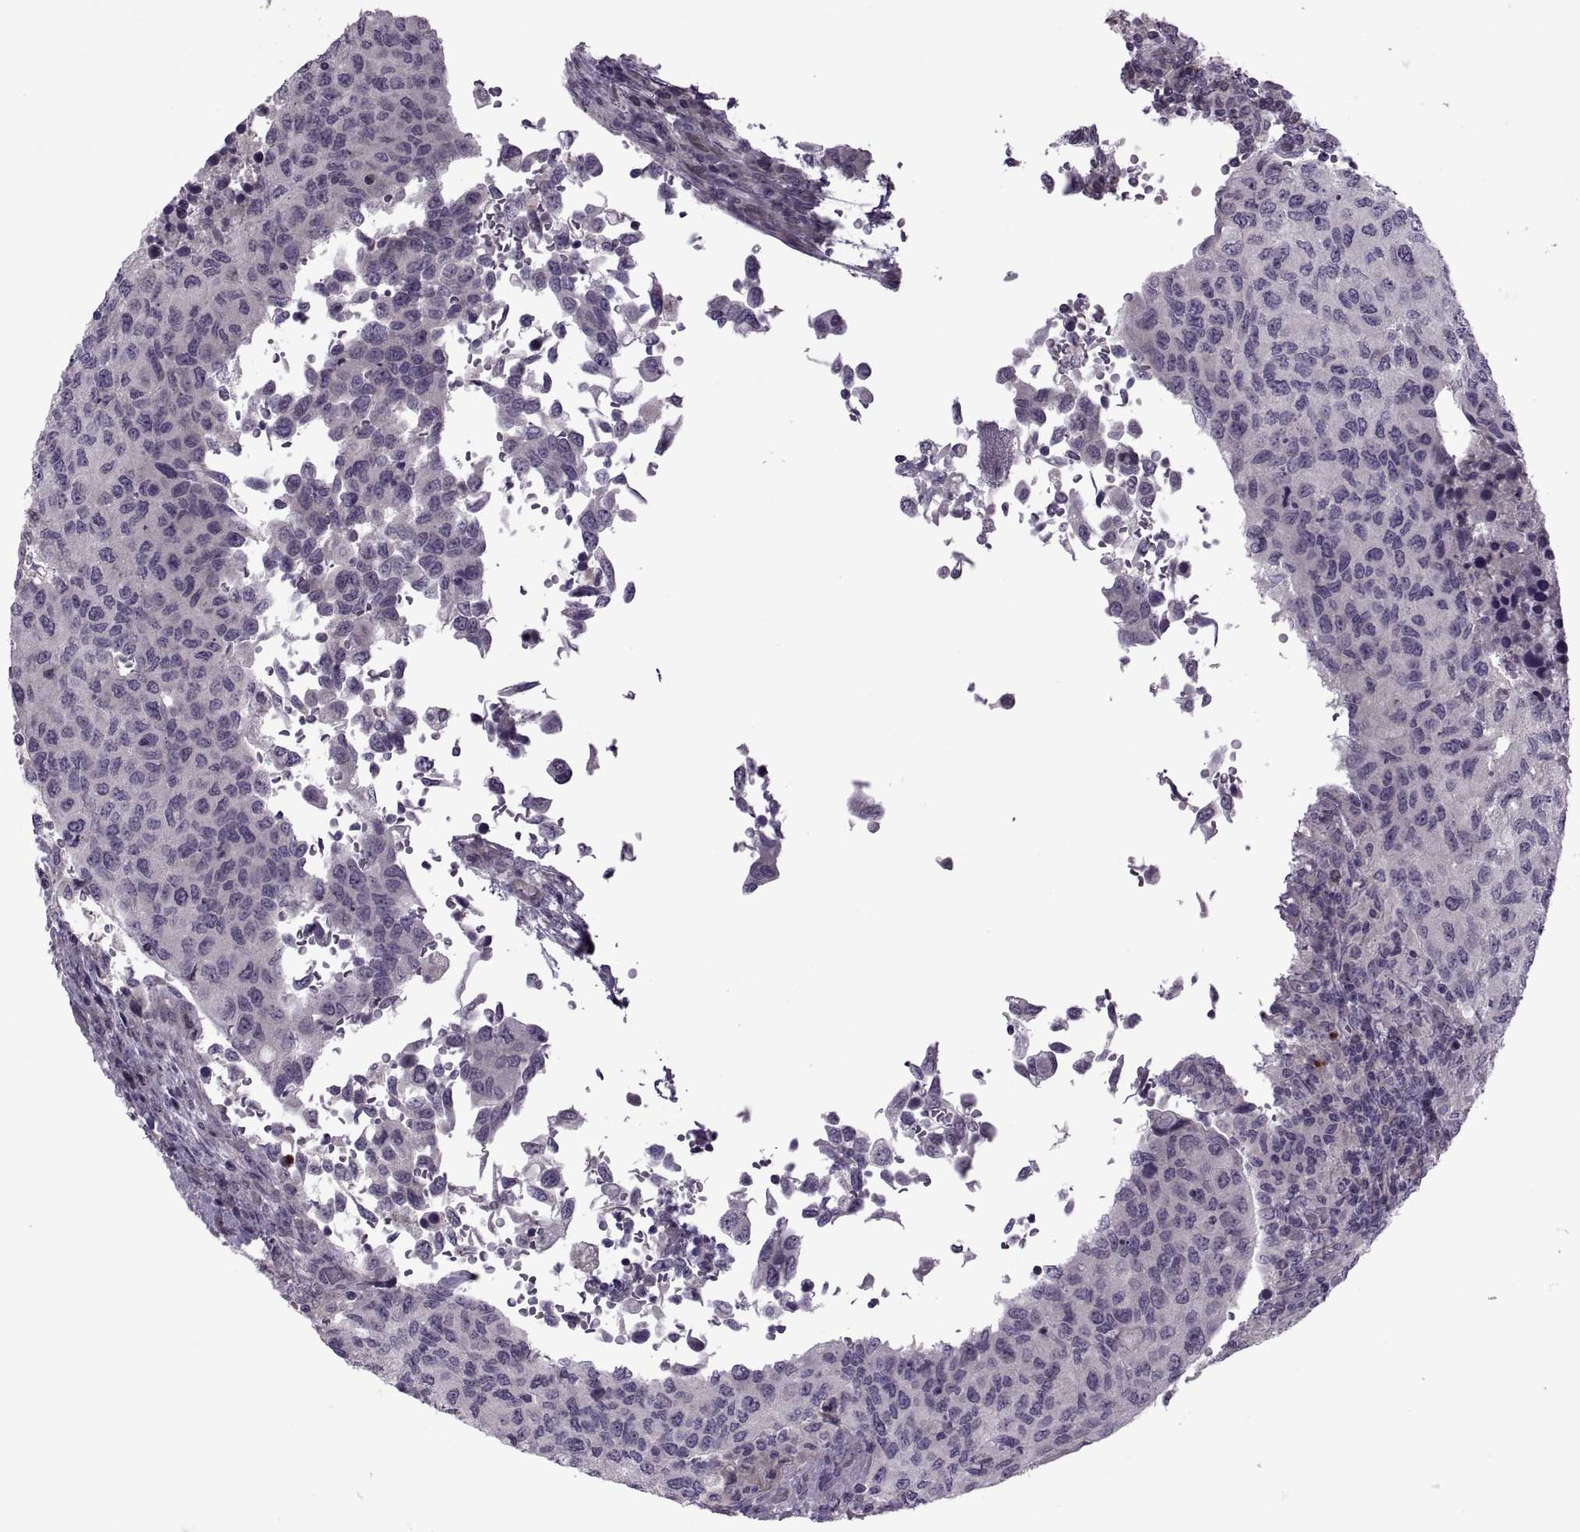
{"staining": {"intensity": "negative", "quantity": "none", "location": "none"}, "tissue": "urothelial cancer", "cell_type": "Tumor cells", "image_type": "cancer", "snomed": [{"axis": "morphology", "description": "Urothelial carcinoma, High grade"}, {"axis": "topography", "description": "Urinary bladder"}], "caption": "The immunohistochemistry (IHC) image has no significant expression in tumor cells of urothelial cancer tissue.", "gene": "ODF3", "patient": {"sex": "female", "age": 78}}